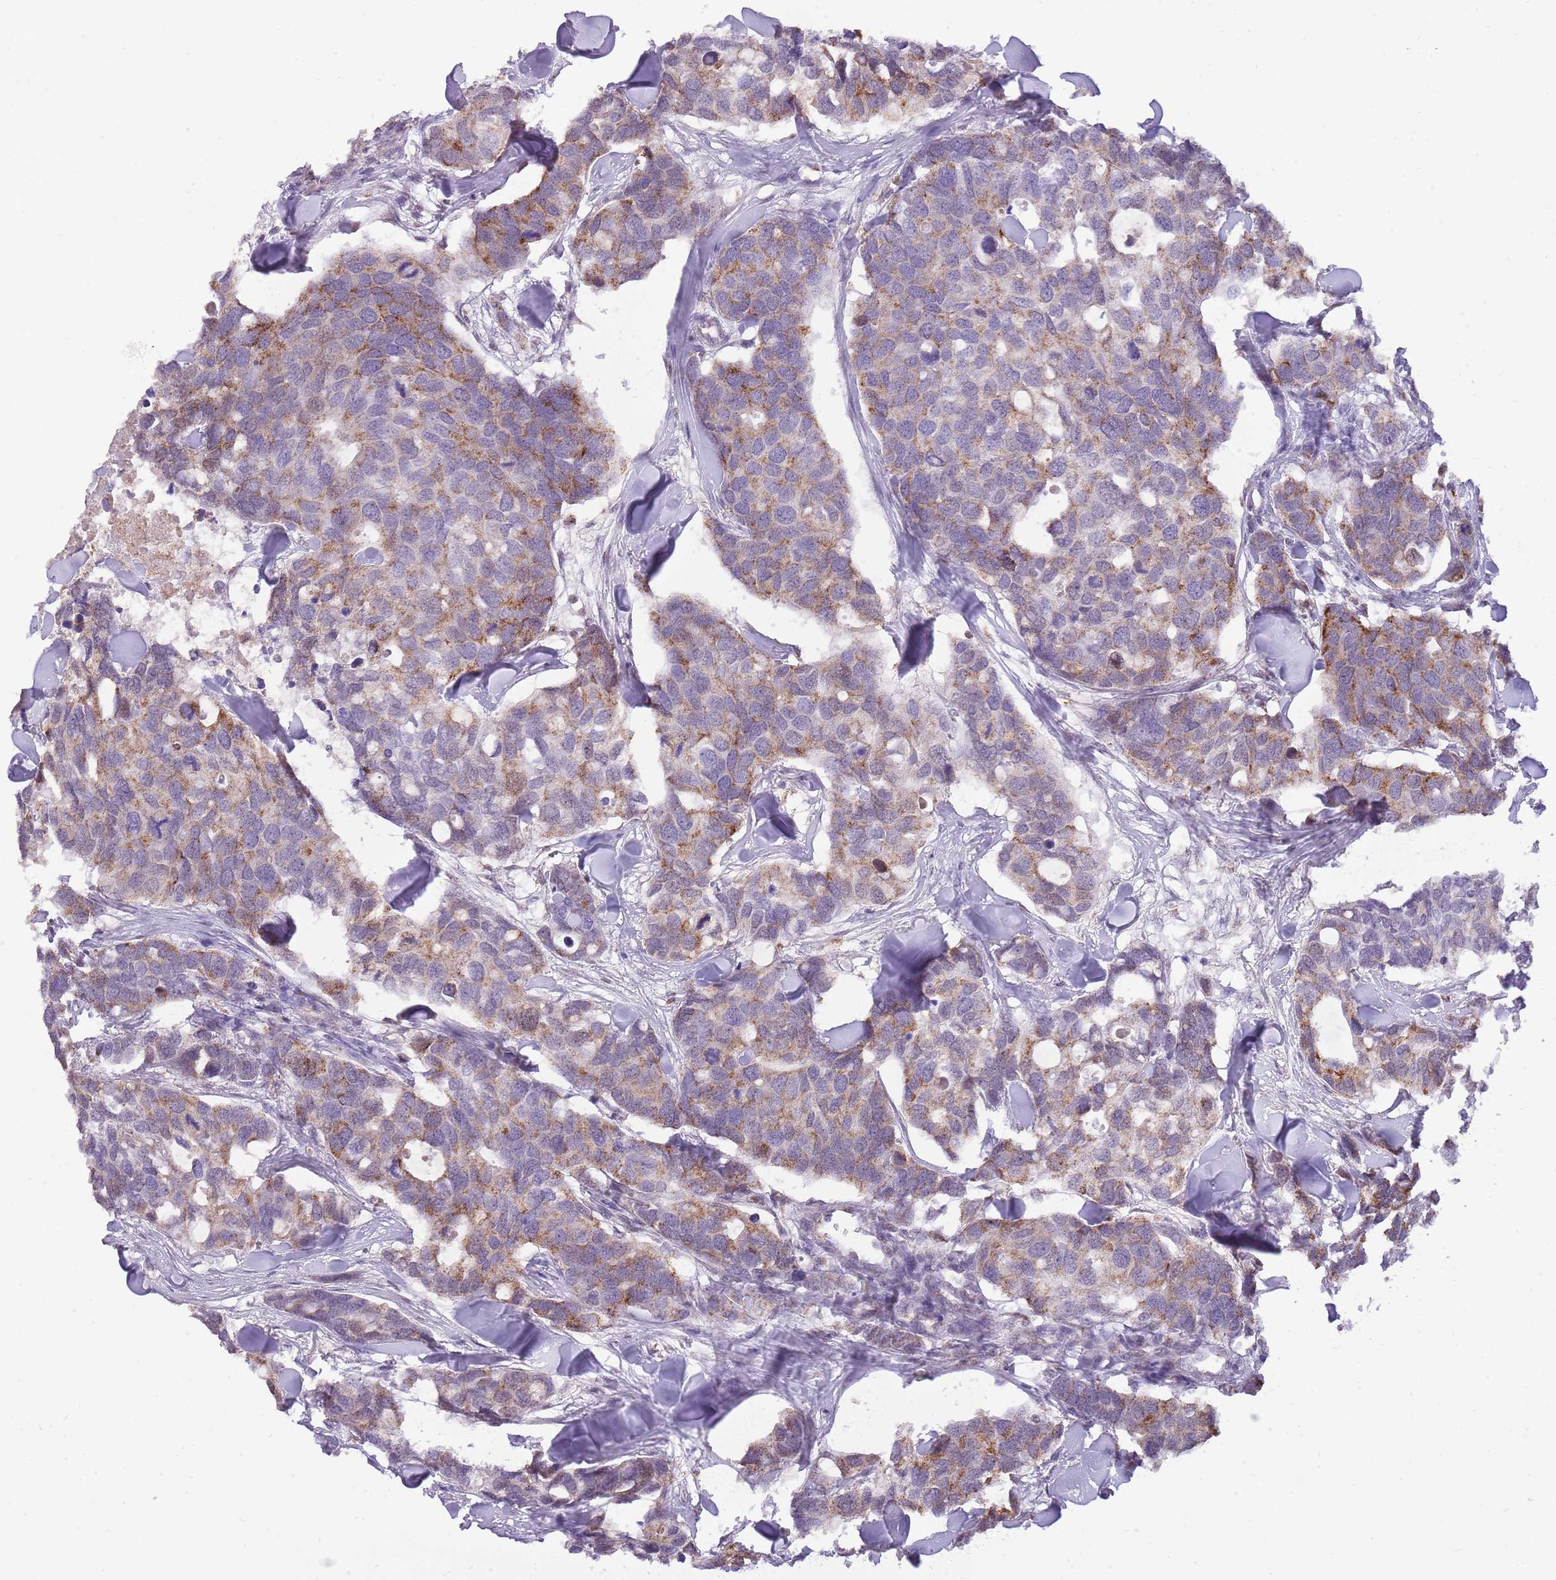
{"staining": {"intensity": "moderate", "quantity": "25%-75%", "location": "cytoplasmic/membranous"}, "tissue": "breast cancer", "cell_type": "Tumor cells", "image_type": "cancer", "snomed": [{"axis": "morphology", "description": "Duct carcinoma"}, {"axis": "topography", "description": "Breast"}], "caption": "There is medium levels of moderate cytoplasmic/membranous positivity in tumor cells of breast cancer (infiltrating ductal carcinoma), as demonstrated by immunohistochemical staining (brown color).", "gene": "PCNX1", "patient": {"sex": "female", "age": 83}}